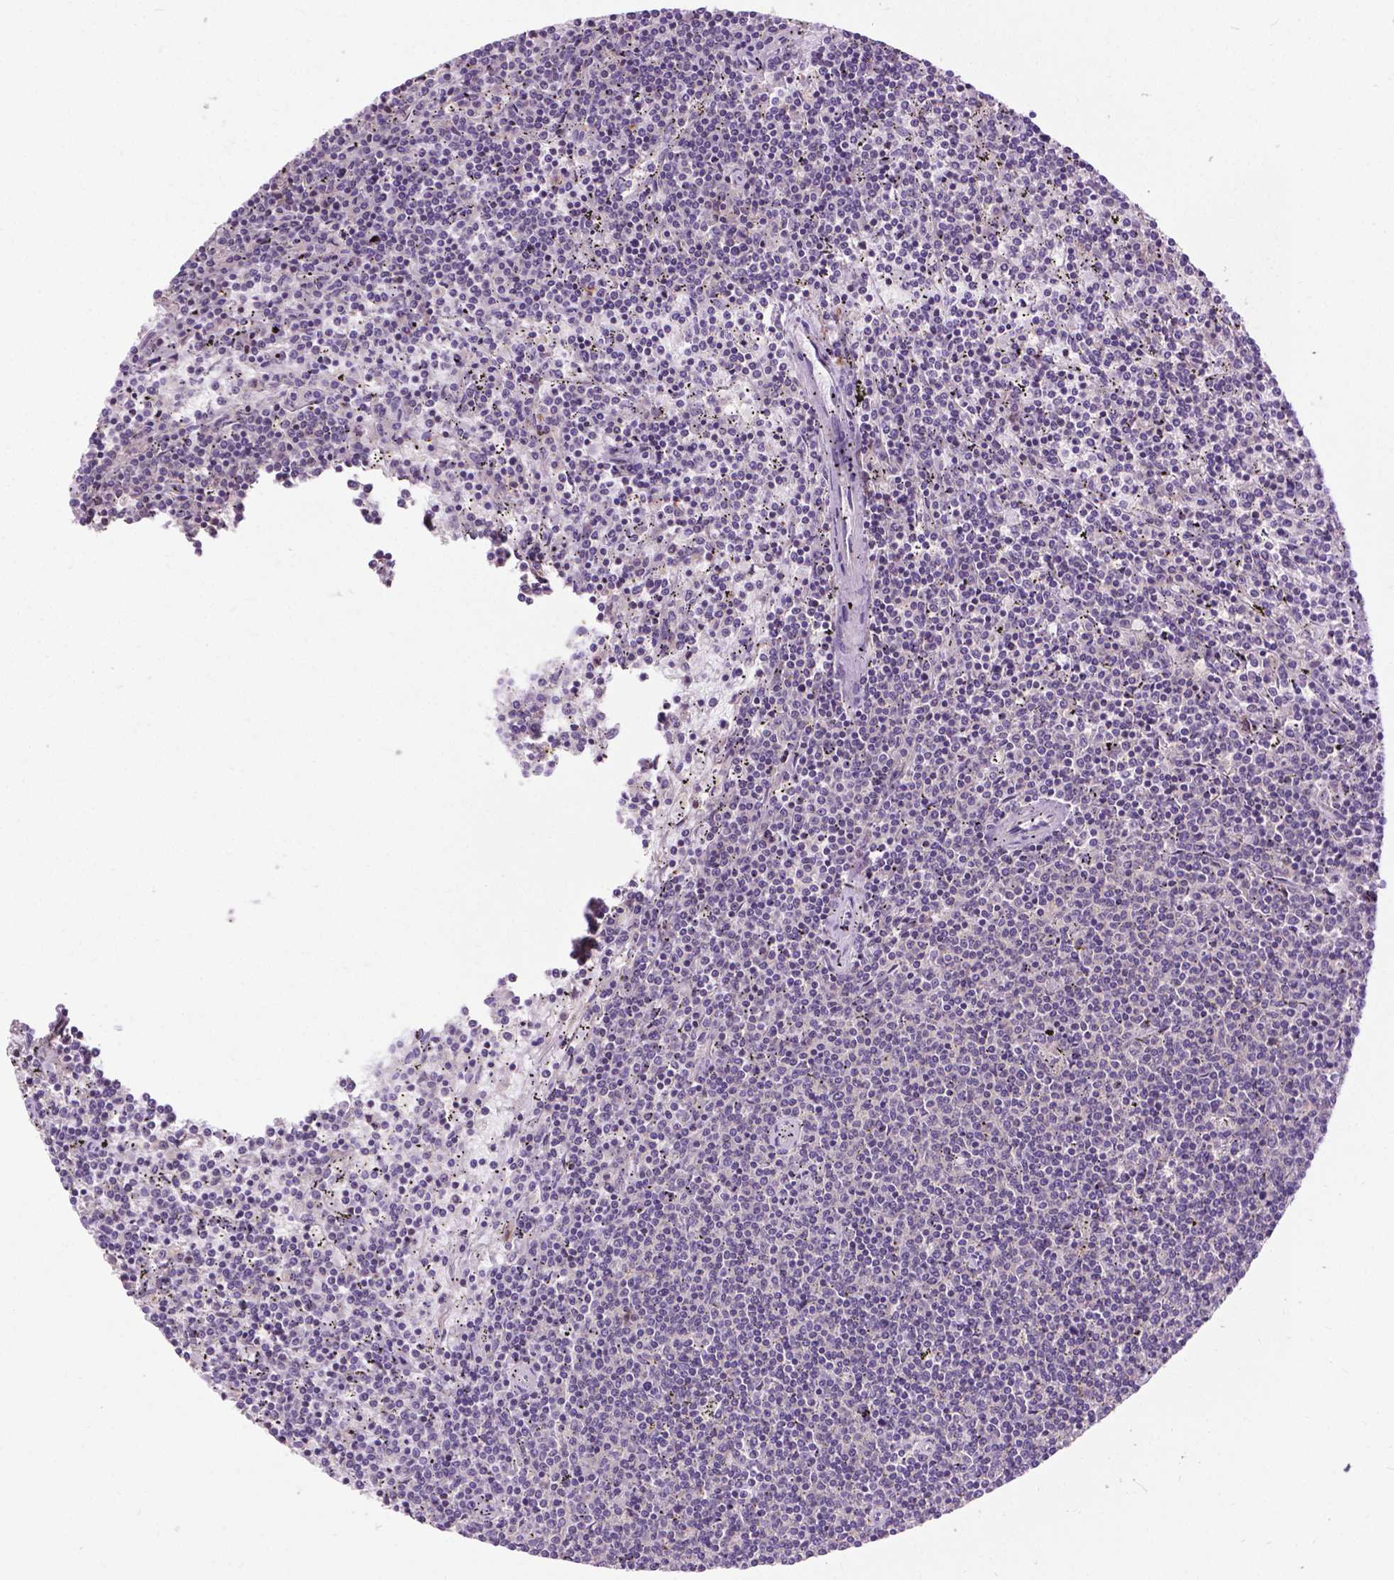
{"staining": {"intensity": "negative", "quantity": "none", "location": "none"}, "tissue": "lymphoma", "cell_type": "Tumor cells", "image_type": "cancer", "snomed": [{"axis": "morphology", "description": "Malignant lymphoma, non-Hodgkin's type, Low grade"}, {"axis": "topography", "description": "Spleen"}], "caption": "This is an immunohistochemistry (IHC) micrograph of human lymphoma. There is no staining in tumor cells.", "gene": "JAK3", "patient": {"sex": "female", "age": 50}}